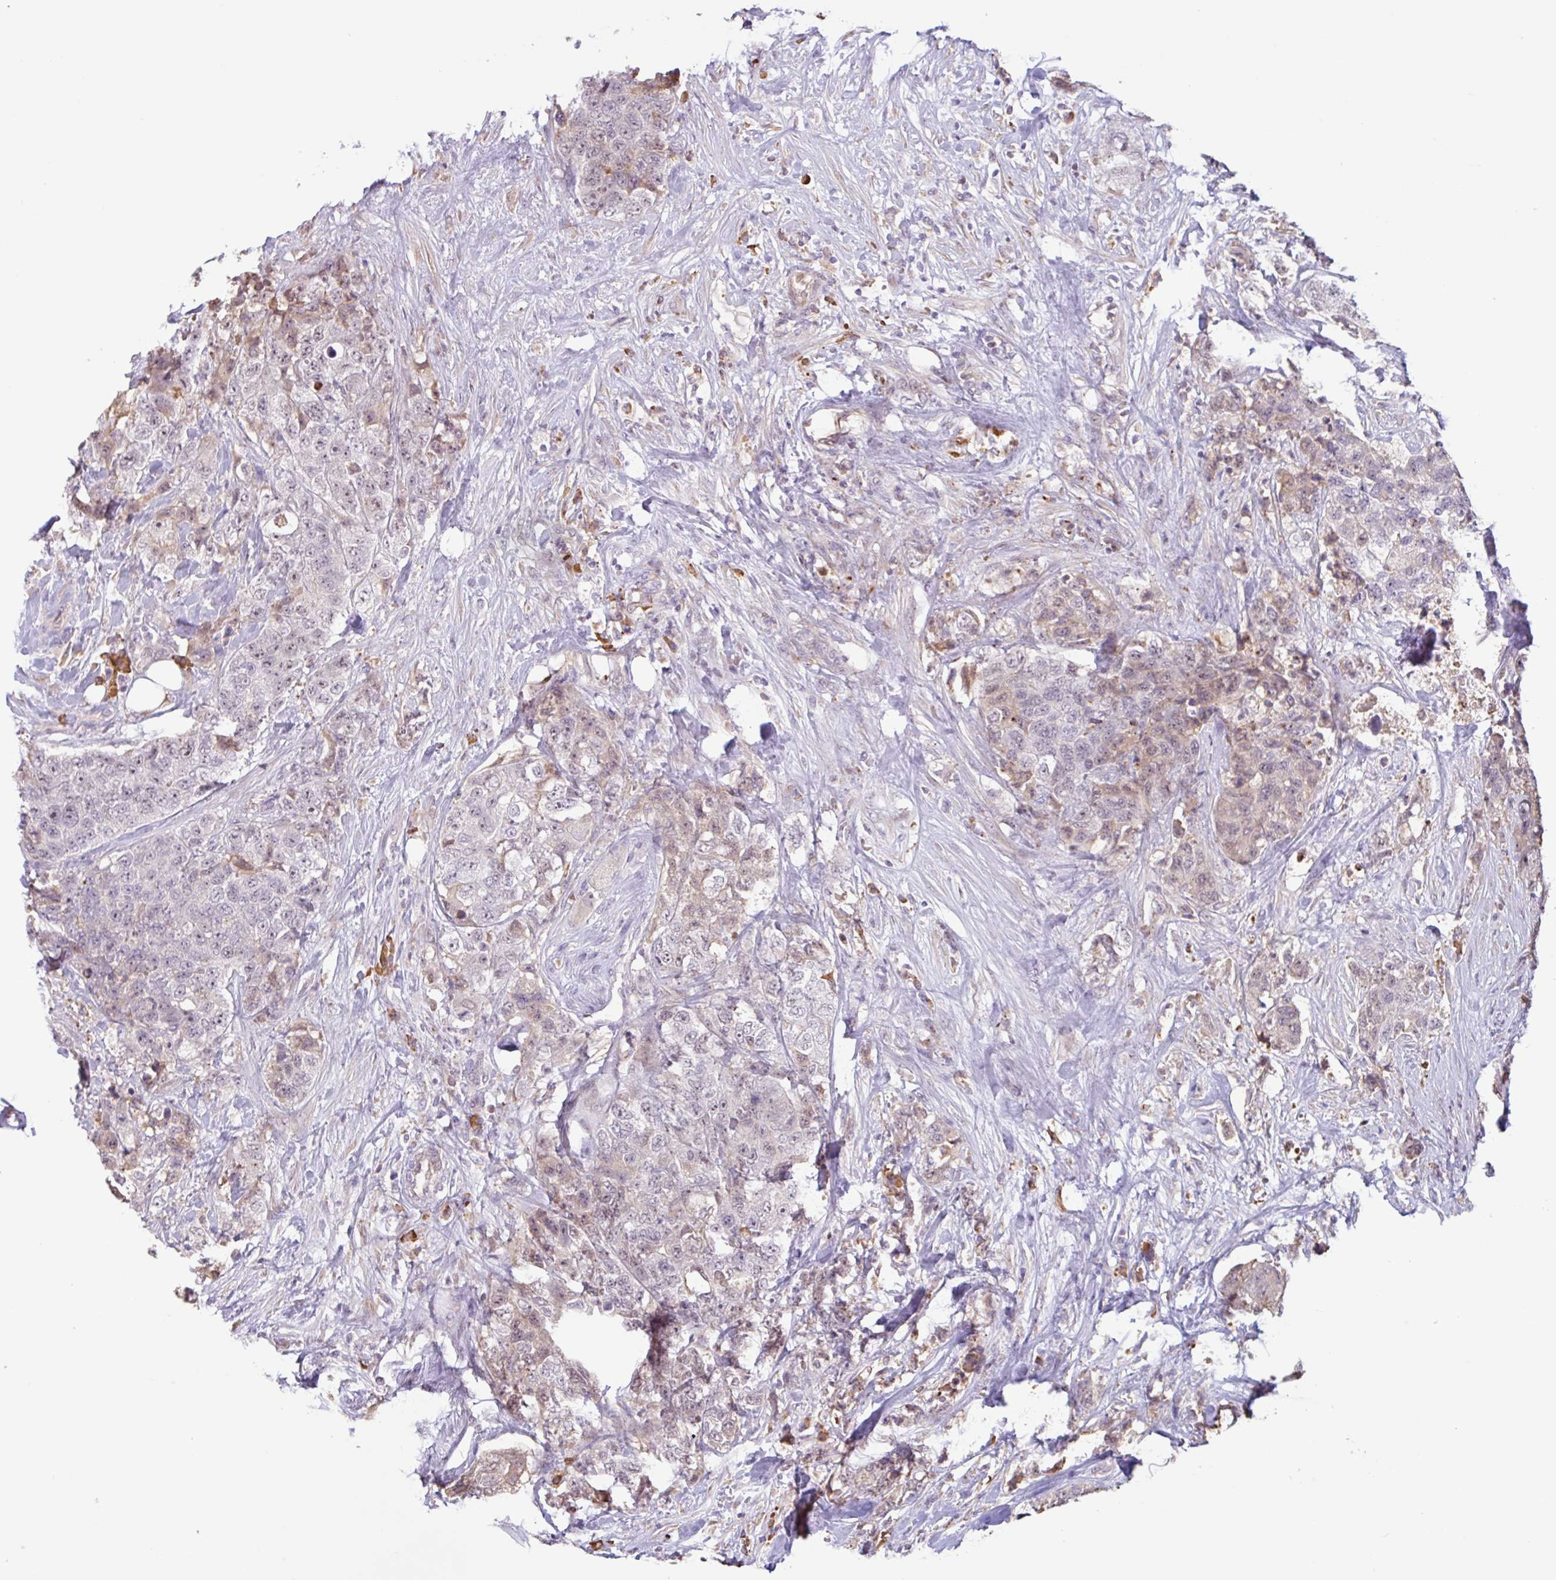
{"staining": {"intensity": "weak", "quantity": "<25%", "location": "cytoplasmic/membranous,nuclear"}, "tissue": "urothelial cancer", "cell_type": "Tumor cells", "image_type": "cancer", "snomed": [{"axis": "morphology", "description": "Urothelial carcinoma, High grade"}, {"axis": "topography", "description": "Urinary bladder"}], "caption": "DAB (3,3'-diaminobenzidine) immunohistochemical staining of human urothelial cancer demonstrates no significant staining in tumor cells.", "gene": "TAF1D", "patient": {"sex": "female", "age": 78}}